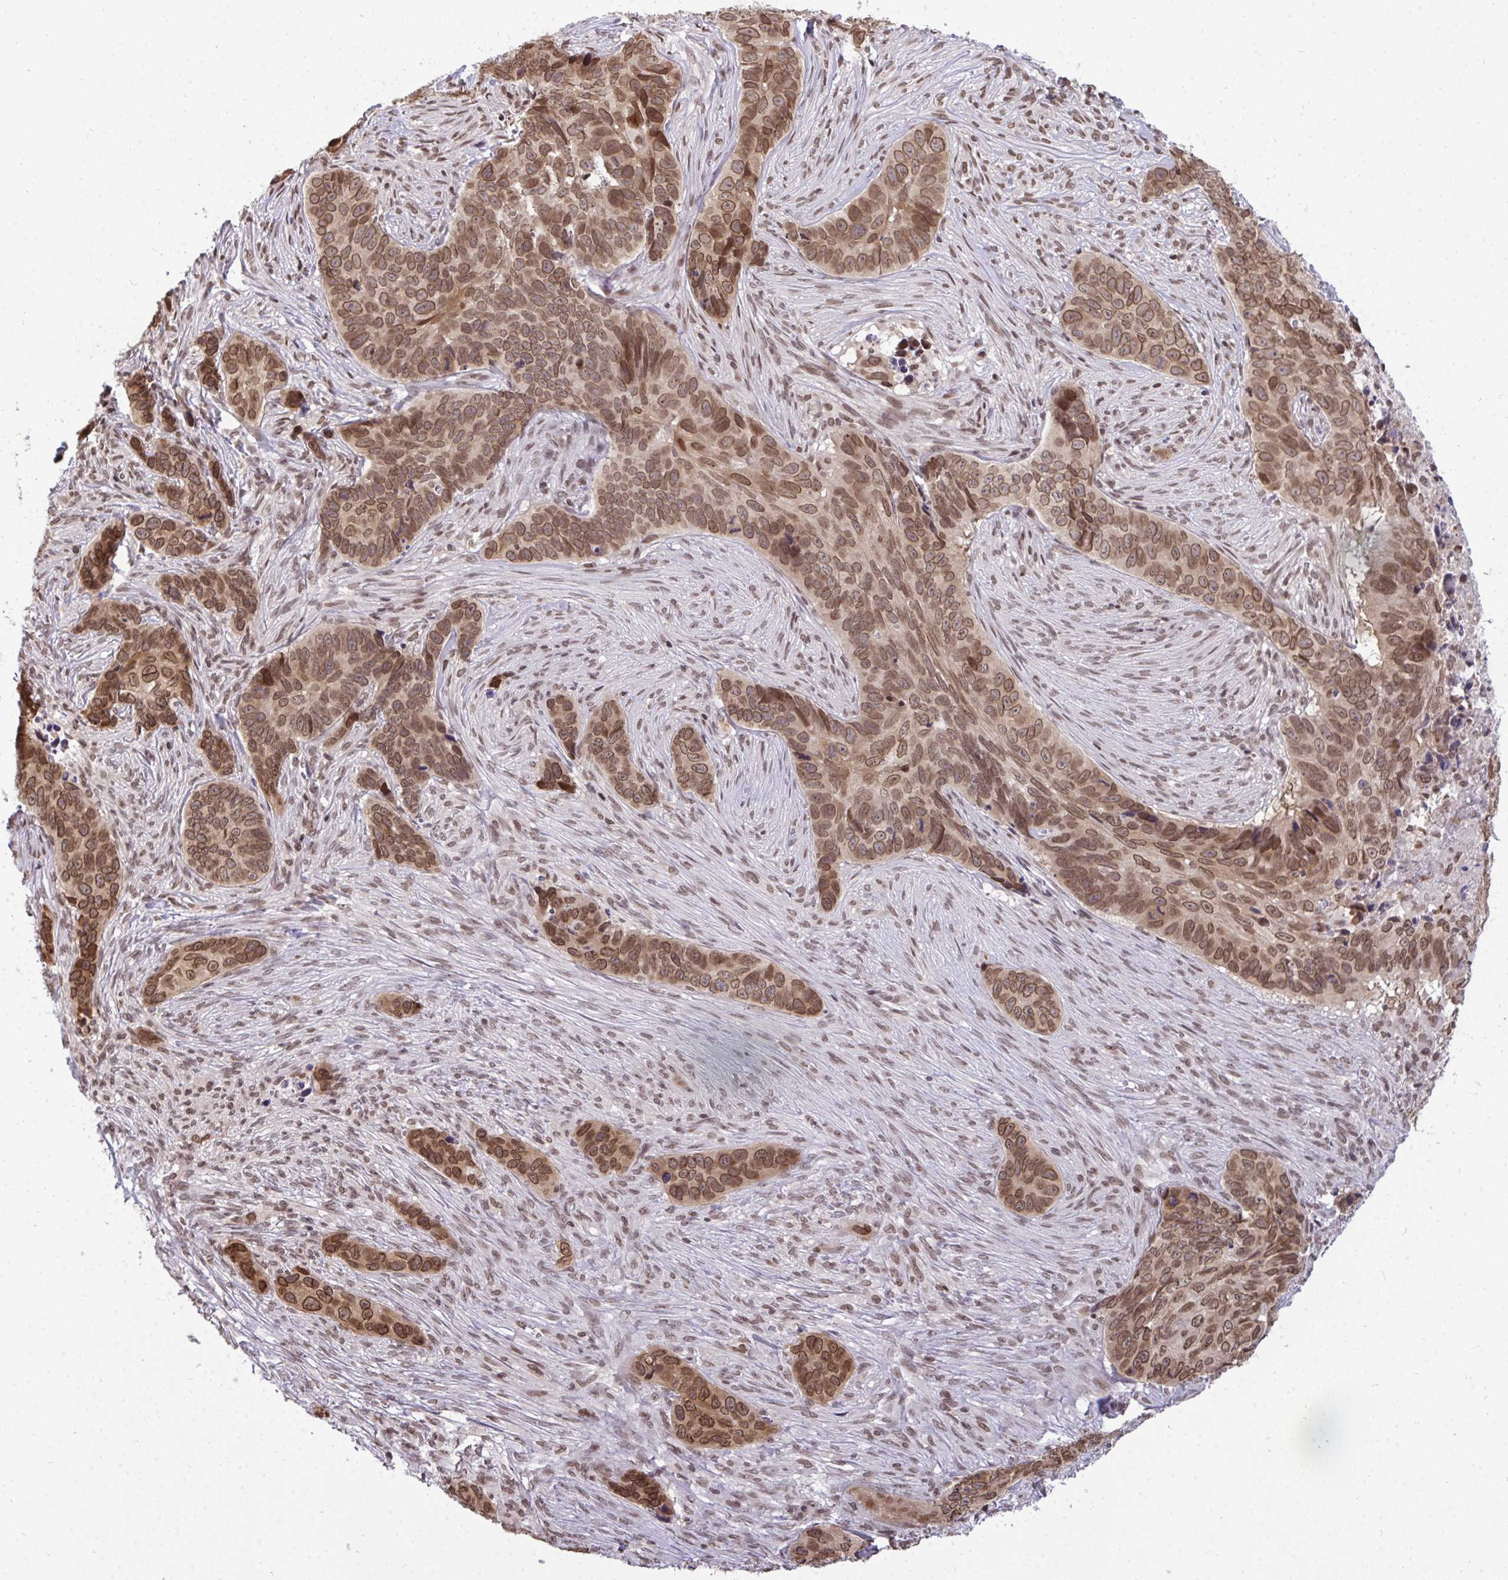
{"staining": {"intensity": "moderate", "quantity": ">75%", "location": "nuclear"}, "tissue": "skin cancer", "cell_type": "Tumor cells", "image_type": "cancer", "snomed": [{"axis": "morphology", "description": "Basal cell carcinoma"}, {"axis": "topography", "description": "Skin"}], "caption": "A brown stain labels moderate nuclear staining of a protein in basal cell carcinoma (skin) tumor cells.", "gene": "JPT1", "patient": {"sex": "female", "age": 82}}